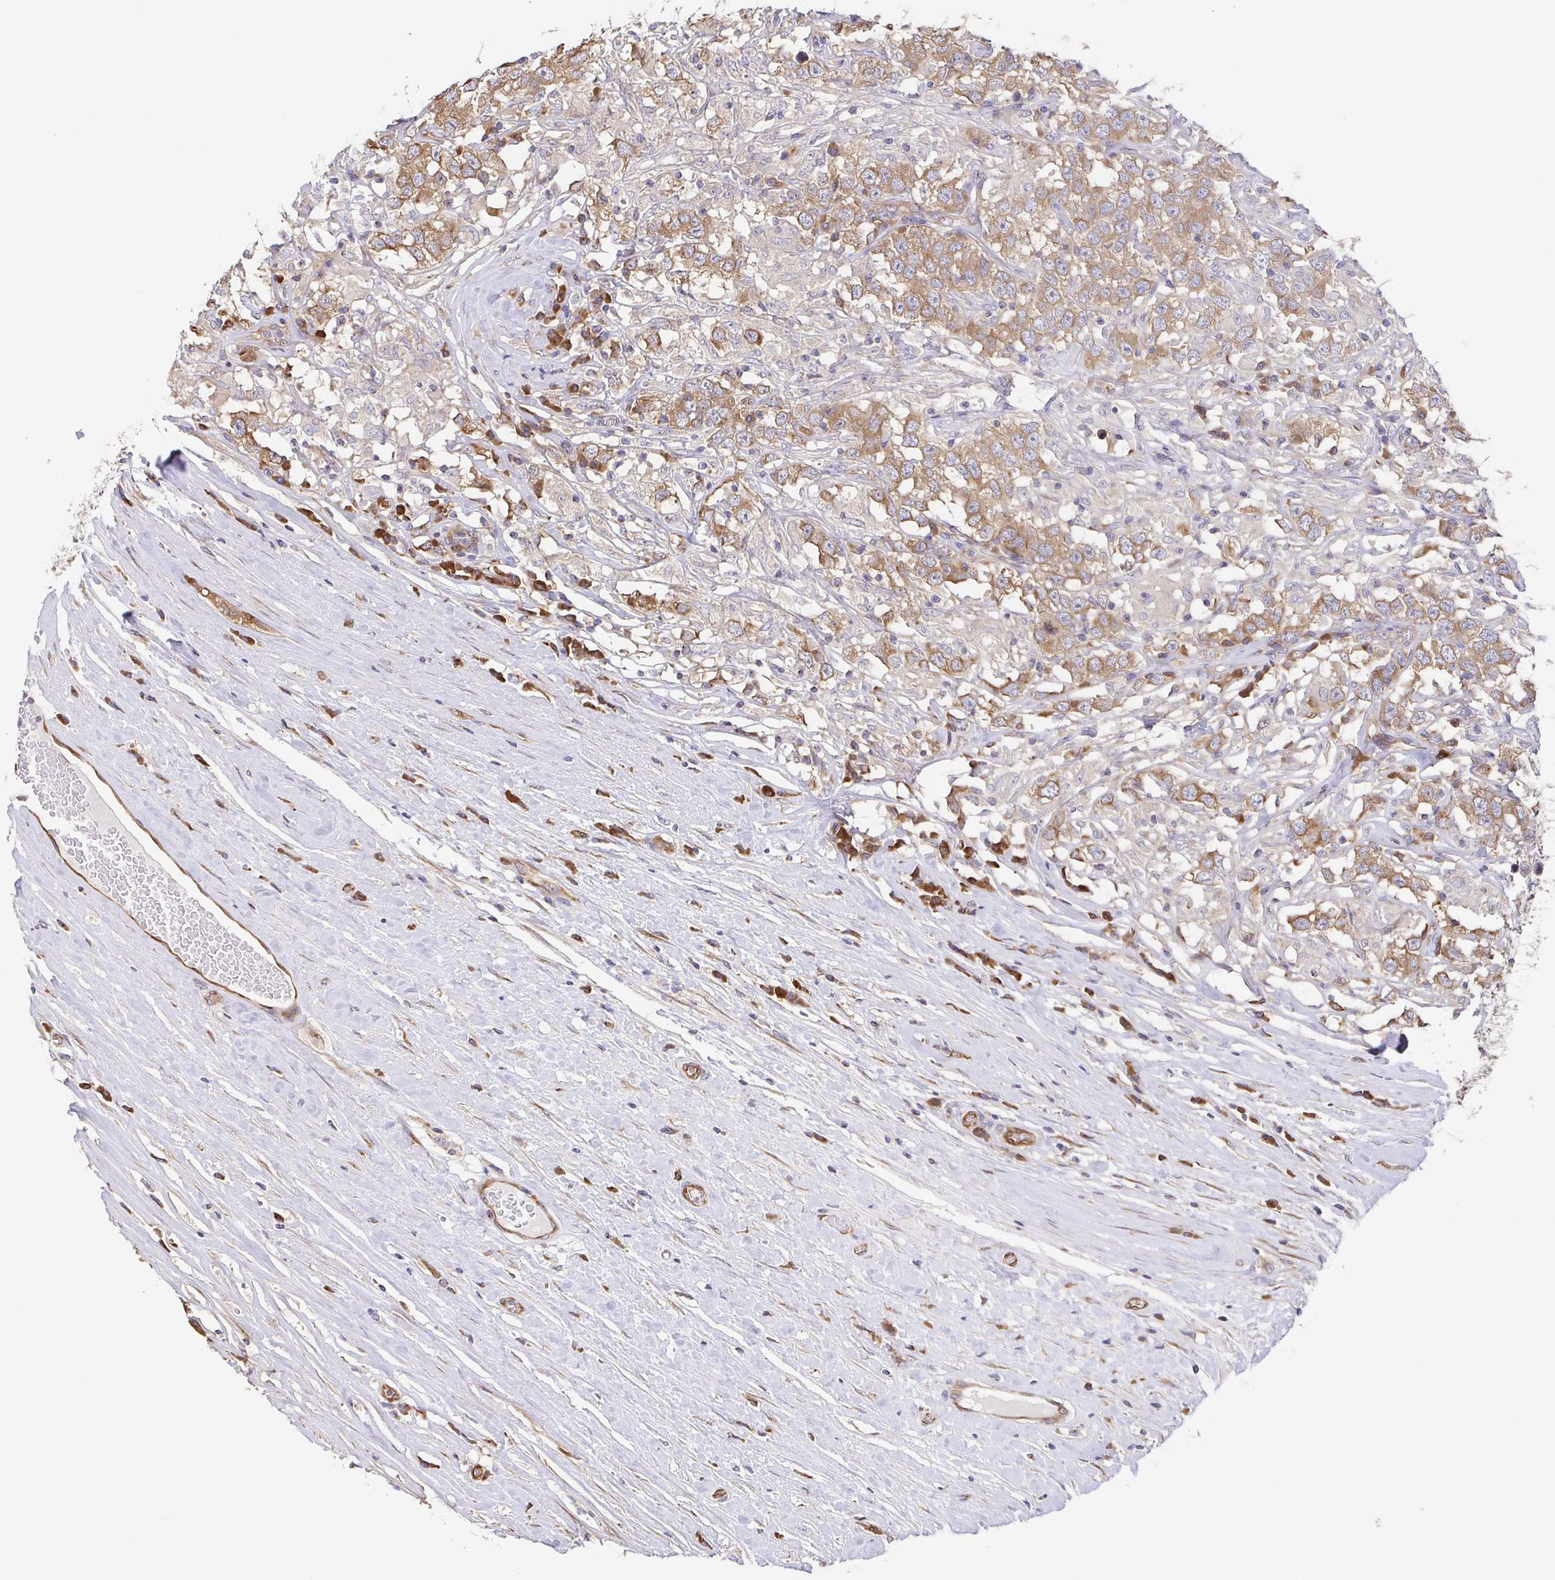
{"staining": {"intensity": "moderate", "quantity": ">75%", "location": "cytoplasmic/membranous"}, "tissue": "testis cancer", "cell_type": "Tumor cells", "image_type": "cancer", "snomed": [{"axis": "morphology", "description": "Seminoma, NOS"}, {"axis": "topography", "description": "Testis"}], "caption": "A medium amount of moderate cytoplasmic/membranous staining is appreciated in approximately >75% of tumor cells in testis seminoma tissue.", "gene": "EIF3D", "patient": {"sex": "male", "age": 41}}